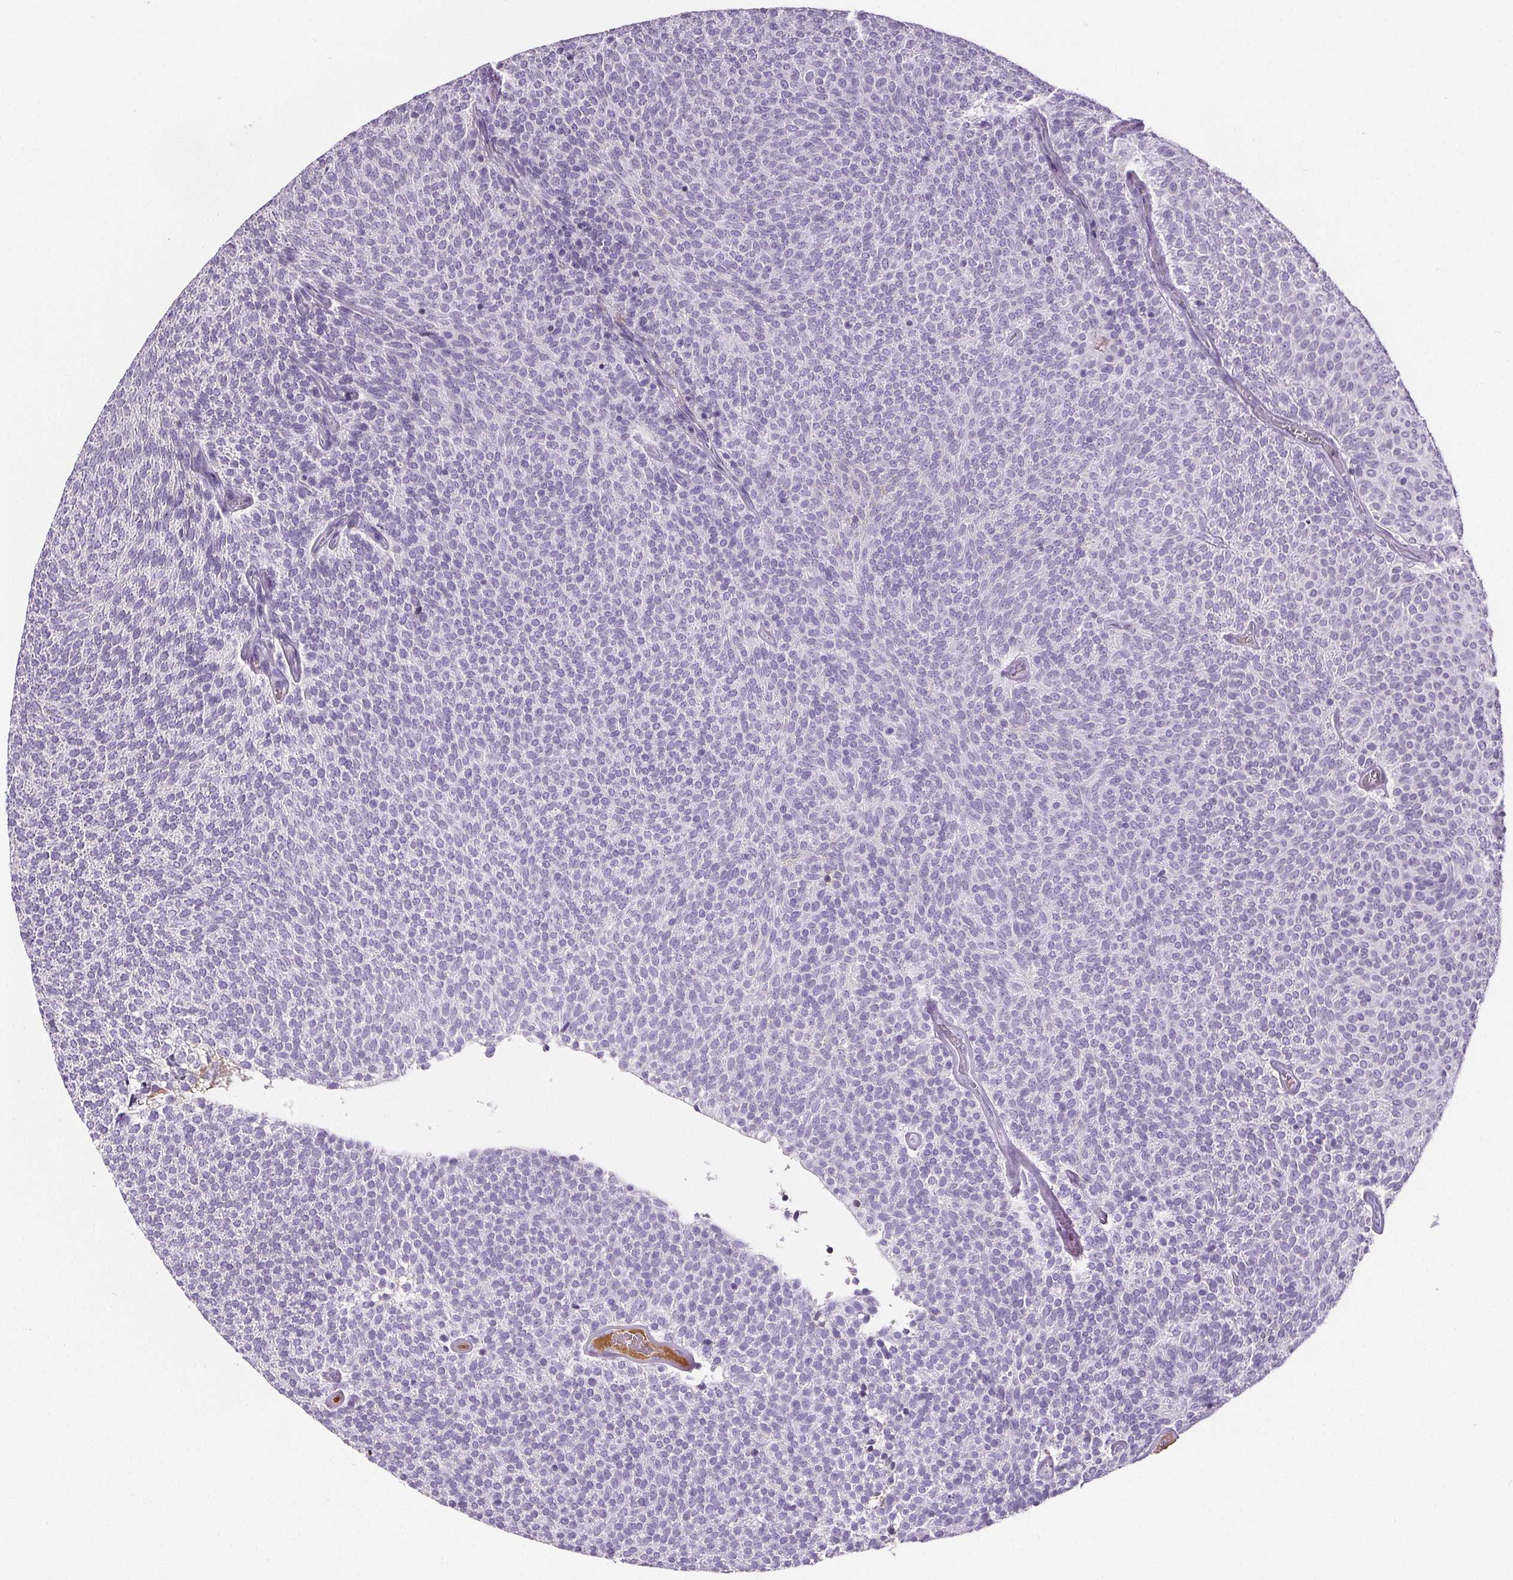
{"staining": {"intensity": "negative", "quantity": "none", "location": "none"}, "tissue": "urothelial cancer", "cell_type": "Tumor cells", "image_type": "cancer", "snomed": [{"axis": "morphology", "description": "Urothelial carcinoma, Low grade"}, {"axis": "topography", "description": "Urinary bladder"}], "caption": "Tumor cells are negative for protein expression in human urothelial carcinoma (low-grade). Nuclei are stained in blue.", "gene": "CD5L", "patient": {"sex": "male", "age": 77}}